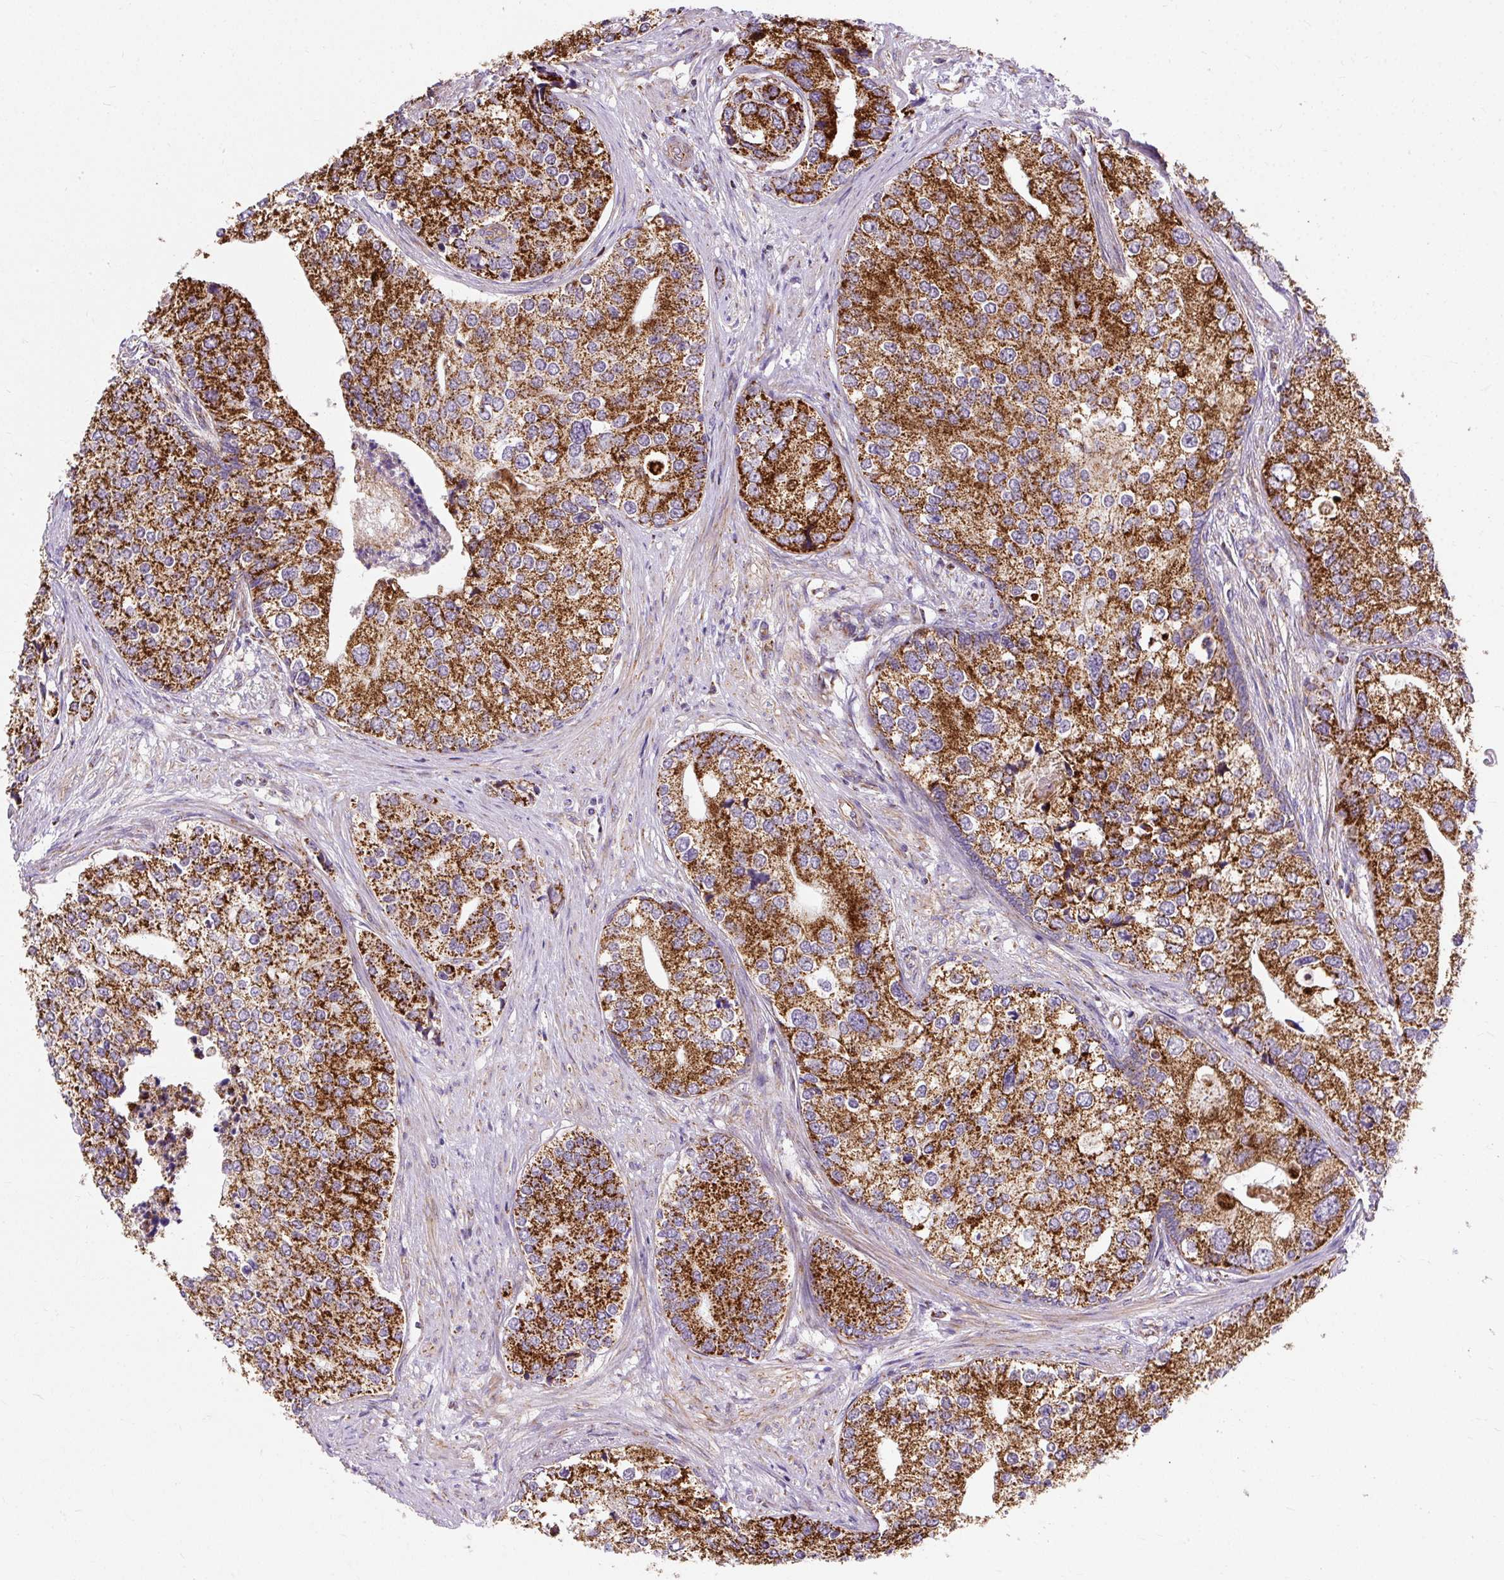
{"staining": {"intensity": "strong", "quantity": ">75%", "location": "cytoplasmic/membranous"}, "tissue": "prostate cancer", "cell_type": "Tumor cells", "image_type": "cancer", "snomed": [{"axis": "morphology", "description": "Adenocarcinoma, High grade"}, {"axis": "topography", "description": "Prostate"}], "caption": "Strong cytoplasmic/membranous staining for a protein is appreciated in about >75% of tumor cells of prostate cancer (high-grade adenocarcinoma) using immunohistochemistry.", "gene": "CEP290", "patient": {"sex": "male", "age": 62}}